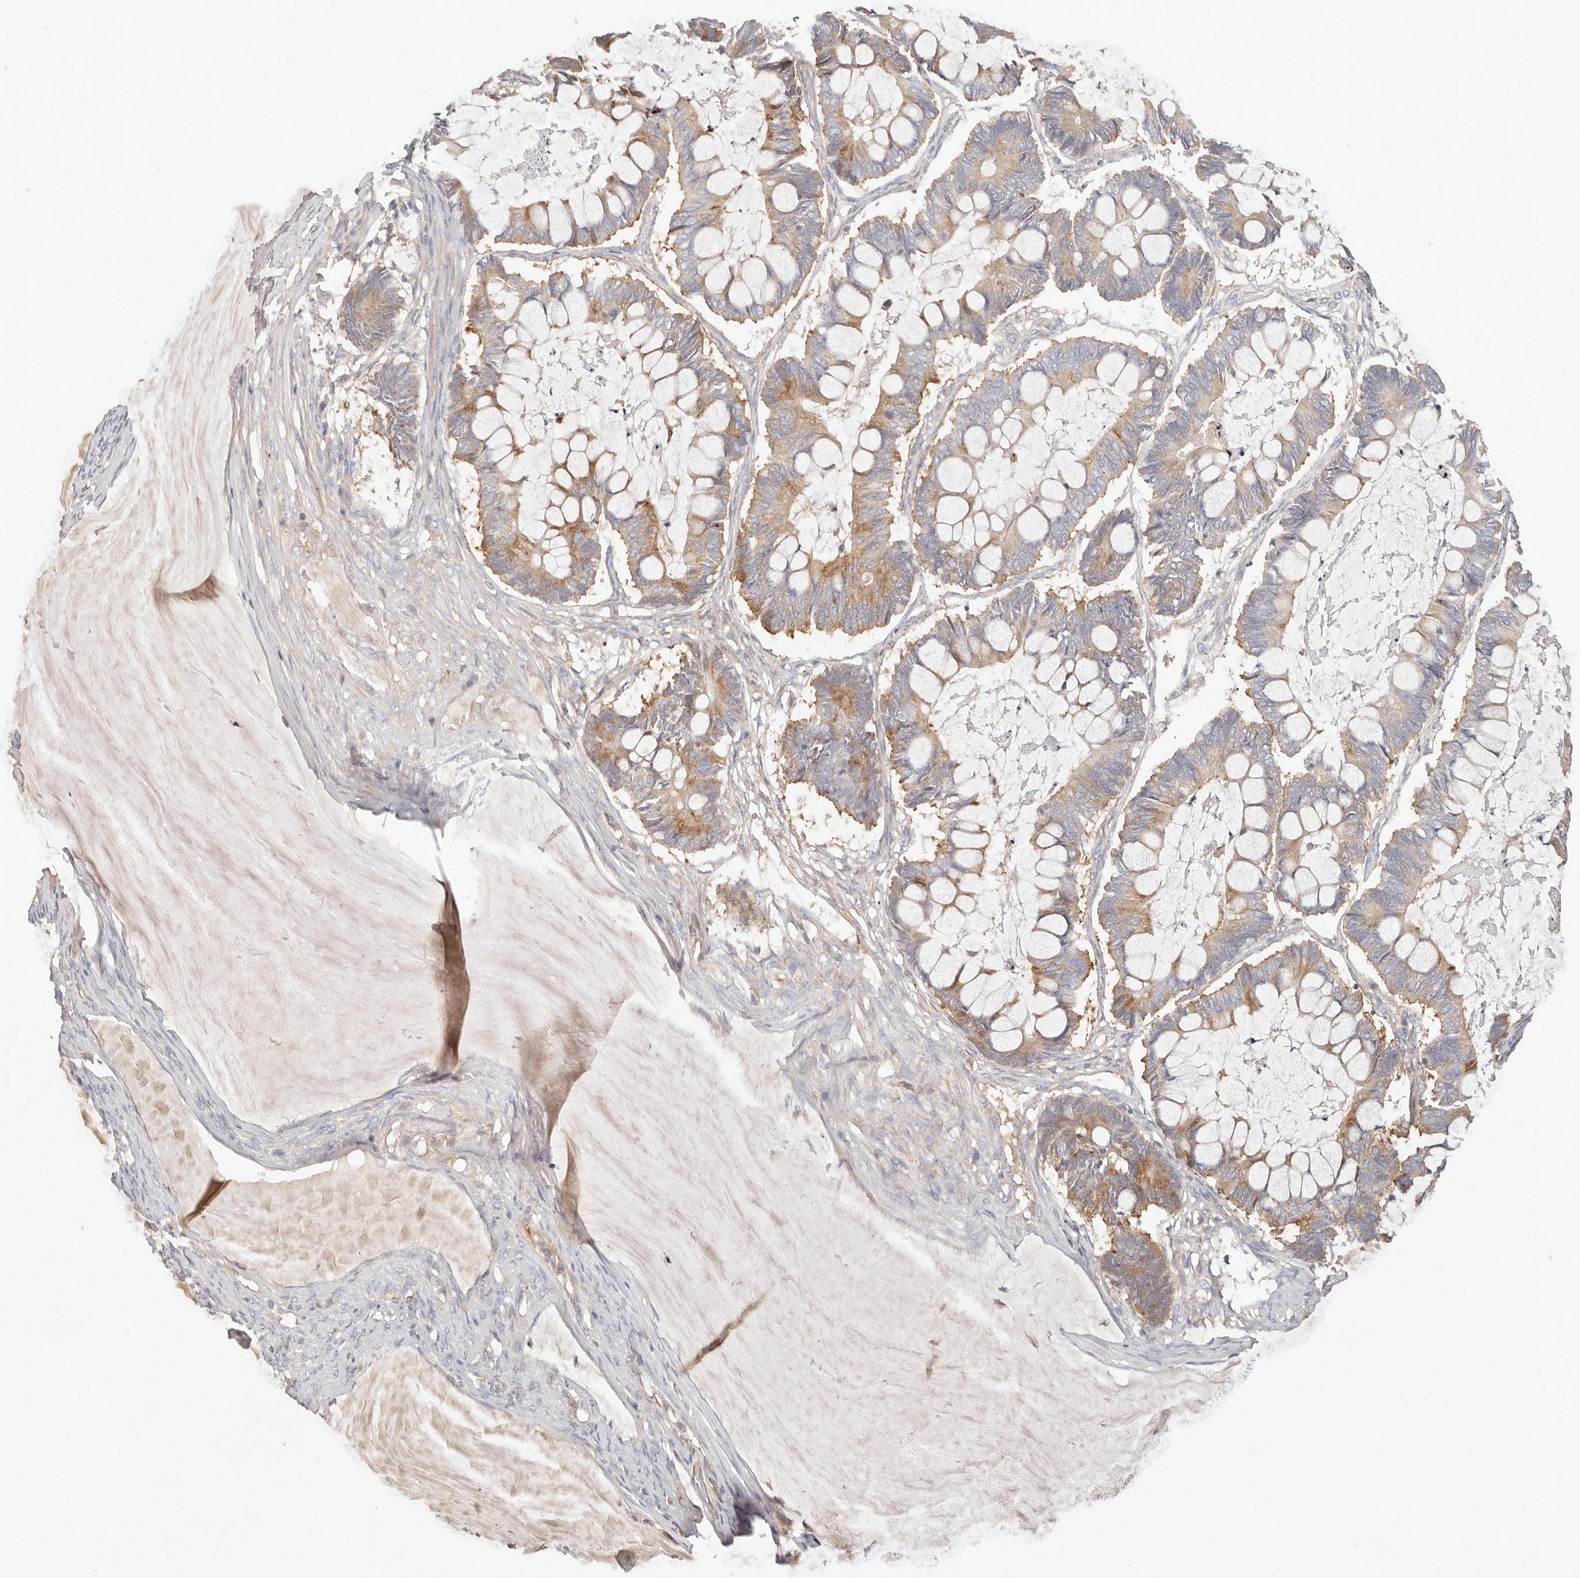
{"staining": {"intensity": "moderate", "quantity": ">75%", "location": "cytoplasmic/membranous"}, "tissue": "ovarian cancer", "cell_type": "Tumor cells", "image_type": "cancer", "snomed": [{"axis": "morphology", "description": "Cystadenocarcinoma, mucinous, NOS"}, {"axis": "topography", "description": "Ovary"}], "caption": "Mucinous cystadenocarcinoma (ovarian) stained with a protein marker reveals moderate staining in tumor cells.", "gene": "KCMF1", "patient": {"sex": "female", "age": 61}}